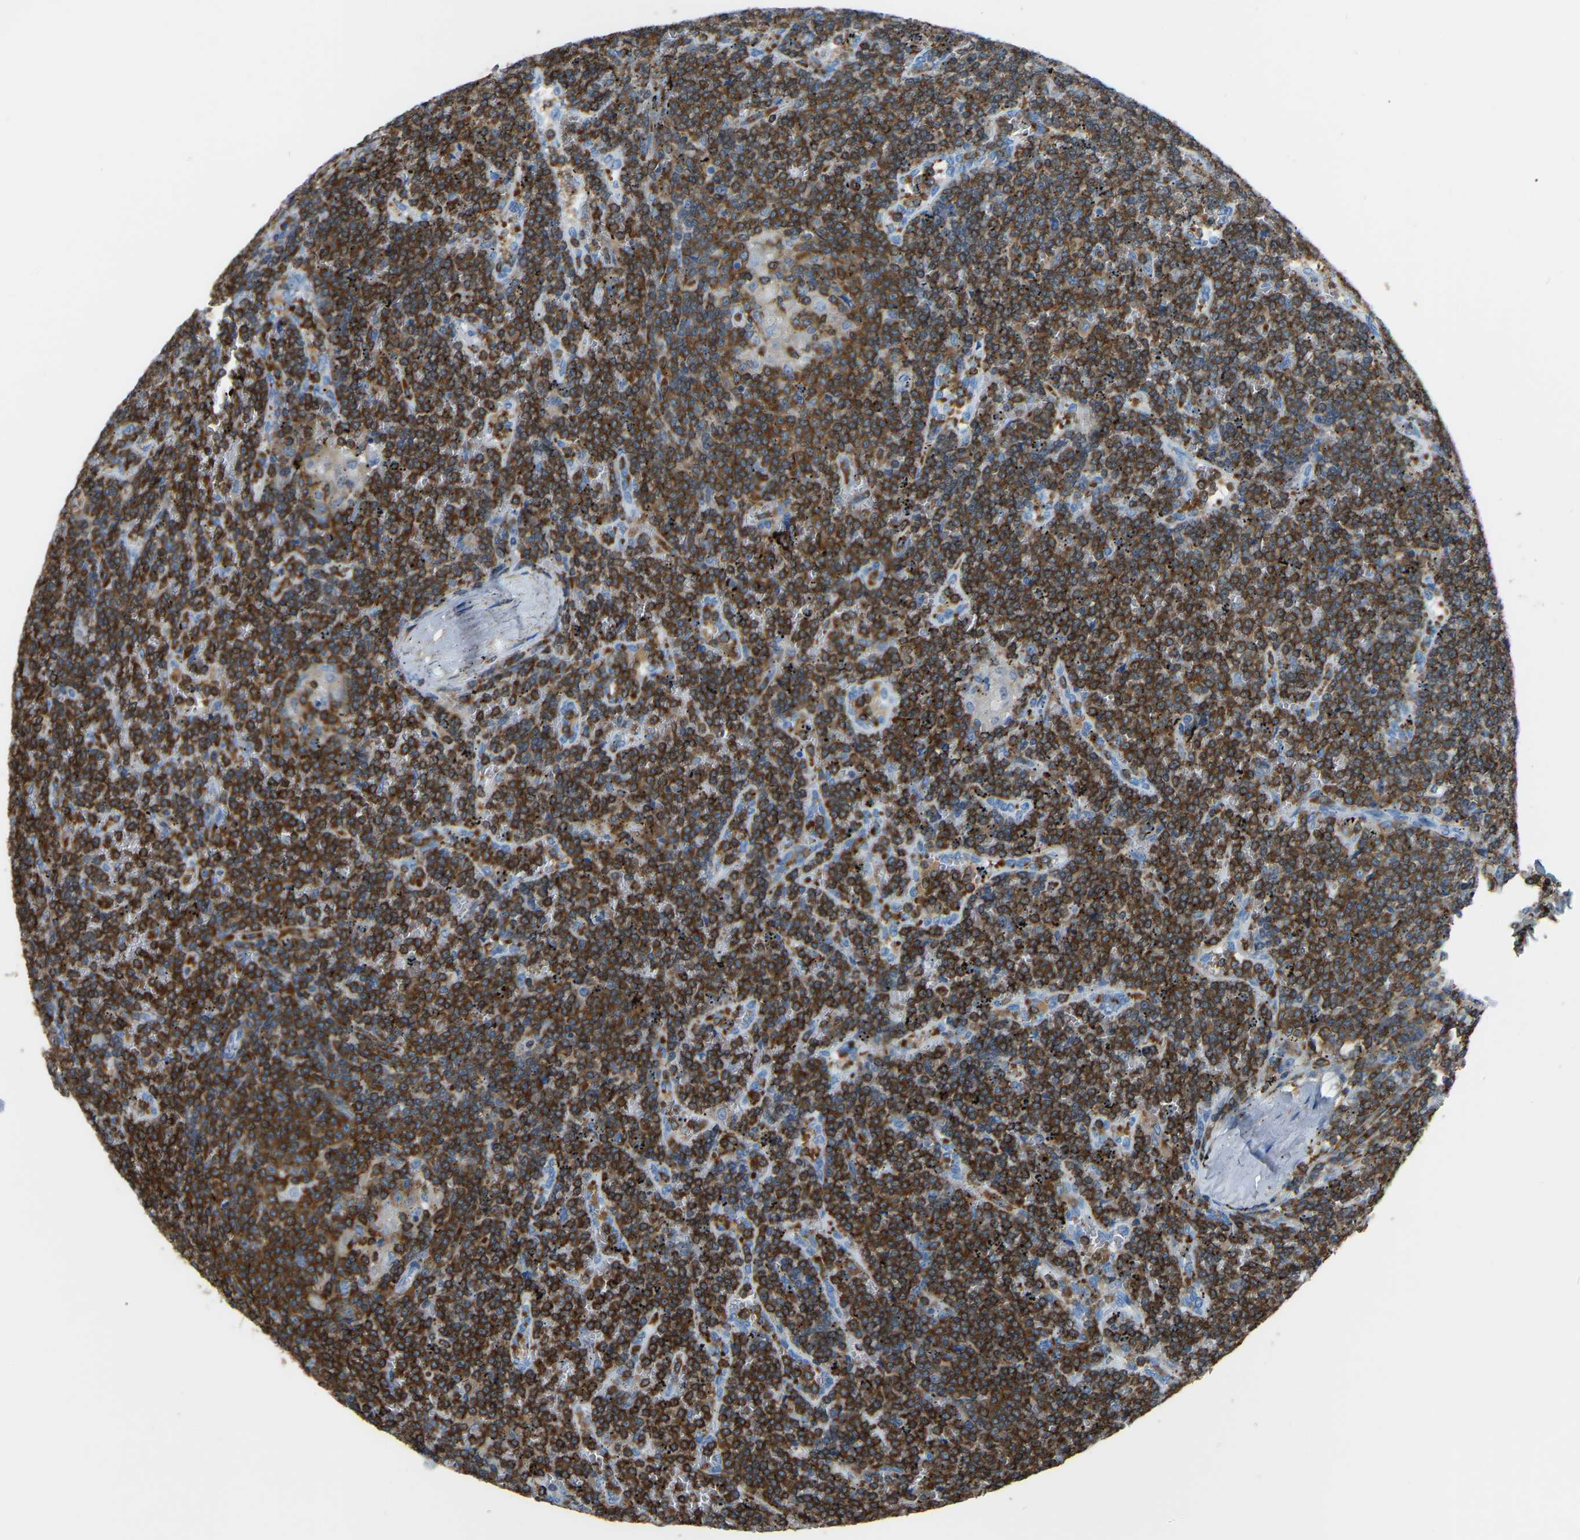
{"staining": {"intensity": "strong", "quantity": ">75%", "location": "cytoplasmic/membranous"}, "tissue": "lymphoma", "cell_type": "Tumor cells", "image_type": "cancer", "snomed": [{"axis": "morphology", "description": "Malignant lymphoma, non-Hodgkin's type, Low grade"}, {"axis": "topography", "description": "Spleen"}], "caption": "A brown stain shows strong cytoplasmic/membranous positivity of a protein in human lymphoma tumor cells.", "gene": "ARHGAP45", "patient": {"sex": "female", "age": 19}}